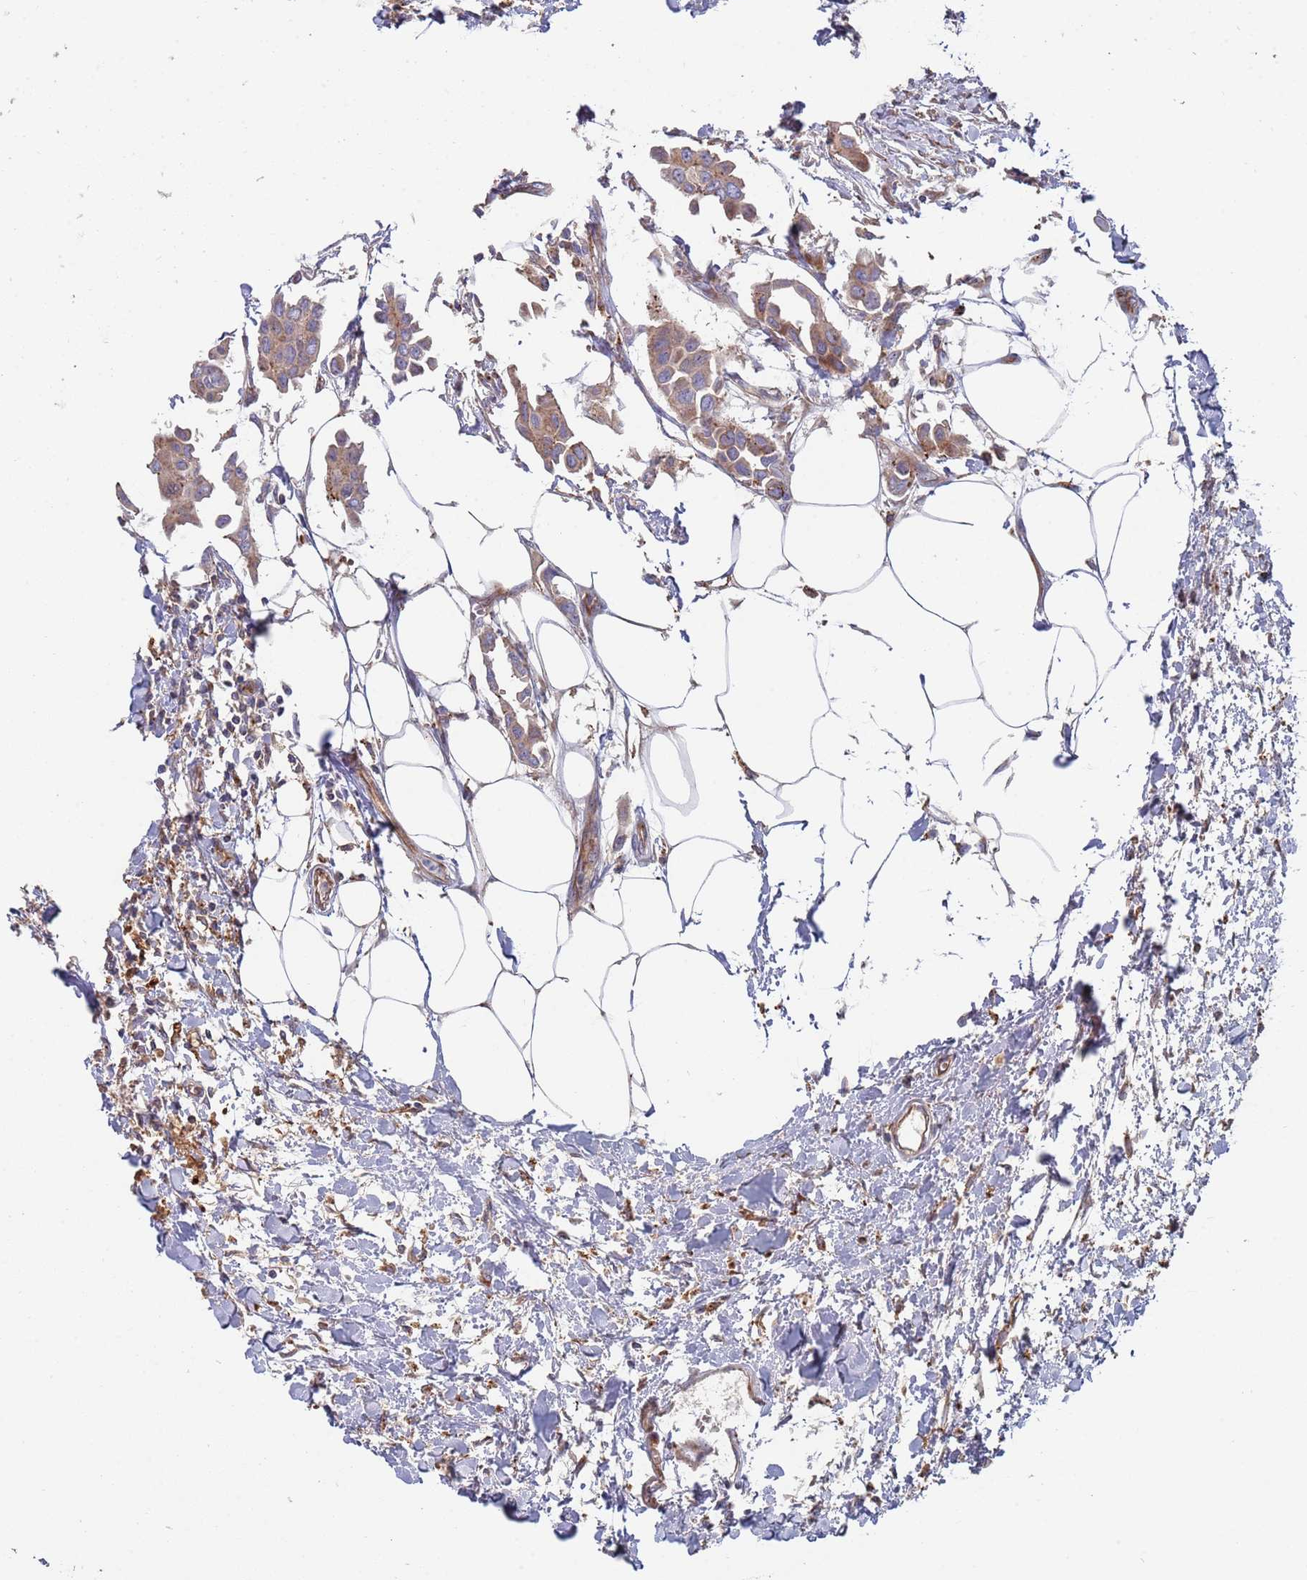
{"staining": {"intensity": "weak", "quantity": "25%-75%", "location": "cytoplasmic/membranous"}, "tissue": "breast cancer", "cell_type": "Tumor cells", "image_type": "cancer", "snomed": [{"axis": "morphology", "description": "Duct carcinoma"}, {"axis": "topography", "description": "Breast"}], "caption": "Intraductal carcinoma (breast) stained with IHC exhibits weak cytoplasmic/membranous staining in approximately 25%-75% of tumor cells.", "gene": "MALRD1", "patient": {"sex": "female", "age": 41}}